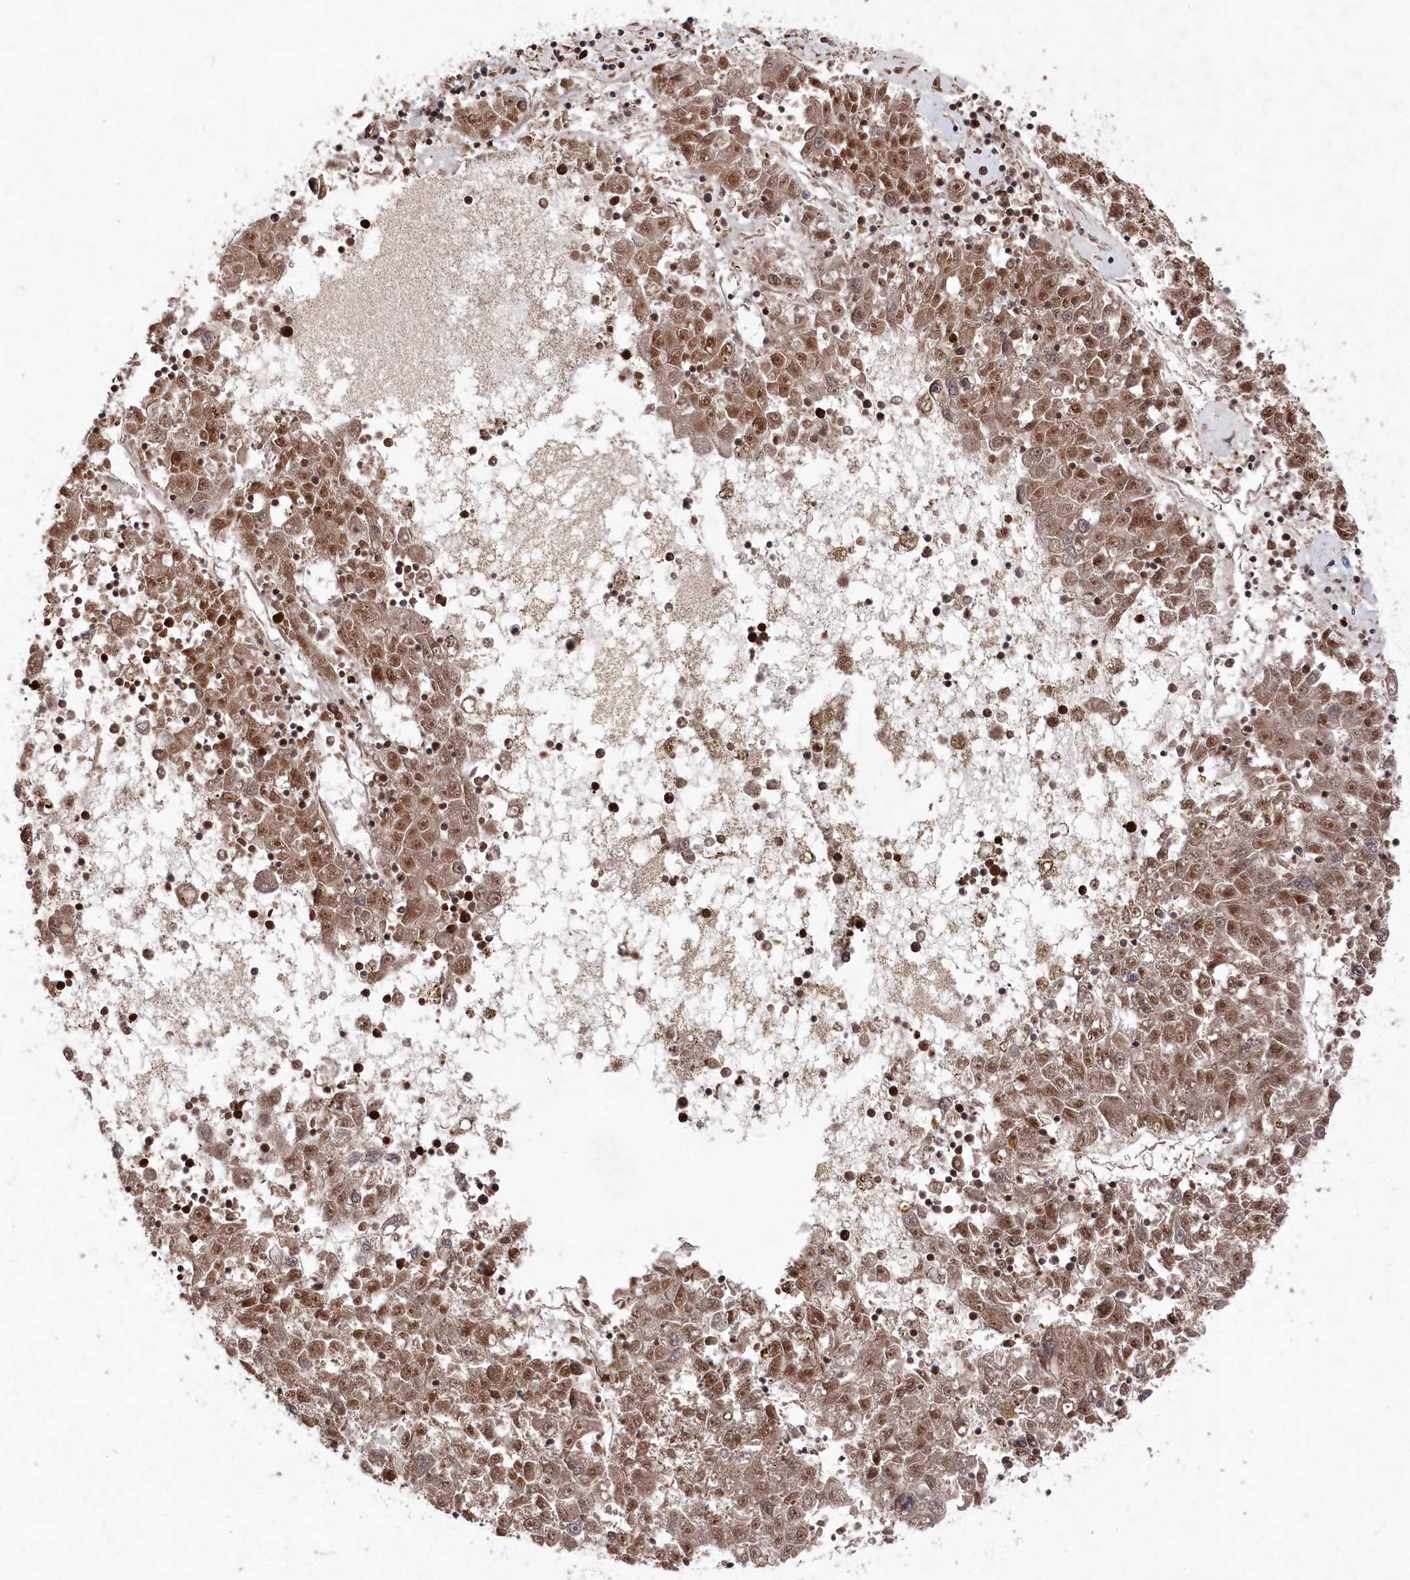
{"staining": {"intensity": "moderate", "quantity": ">75%", "location": "nuclear"}, "tissue": "liver cancer", "cell_type": "Tumor cells", "image_type": "cancer", "snomed": [{"axis": "morphology", "description": "Carcinoma, Hepatocellular, NOS"}, {"axis": "topography", "description": "Liver"}], "caption": "Protein expression analysis of liver hepatocellular carcinoma shows moderate nuclear staining in about >75% of tumor cells. Immunohistochemistry stains the protein in brown and the nuclei are stained blue.", "gene": "BORCS7", "patient": {"sex": "male", "age": 49}}